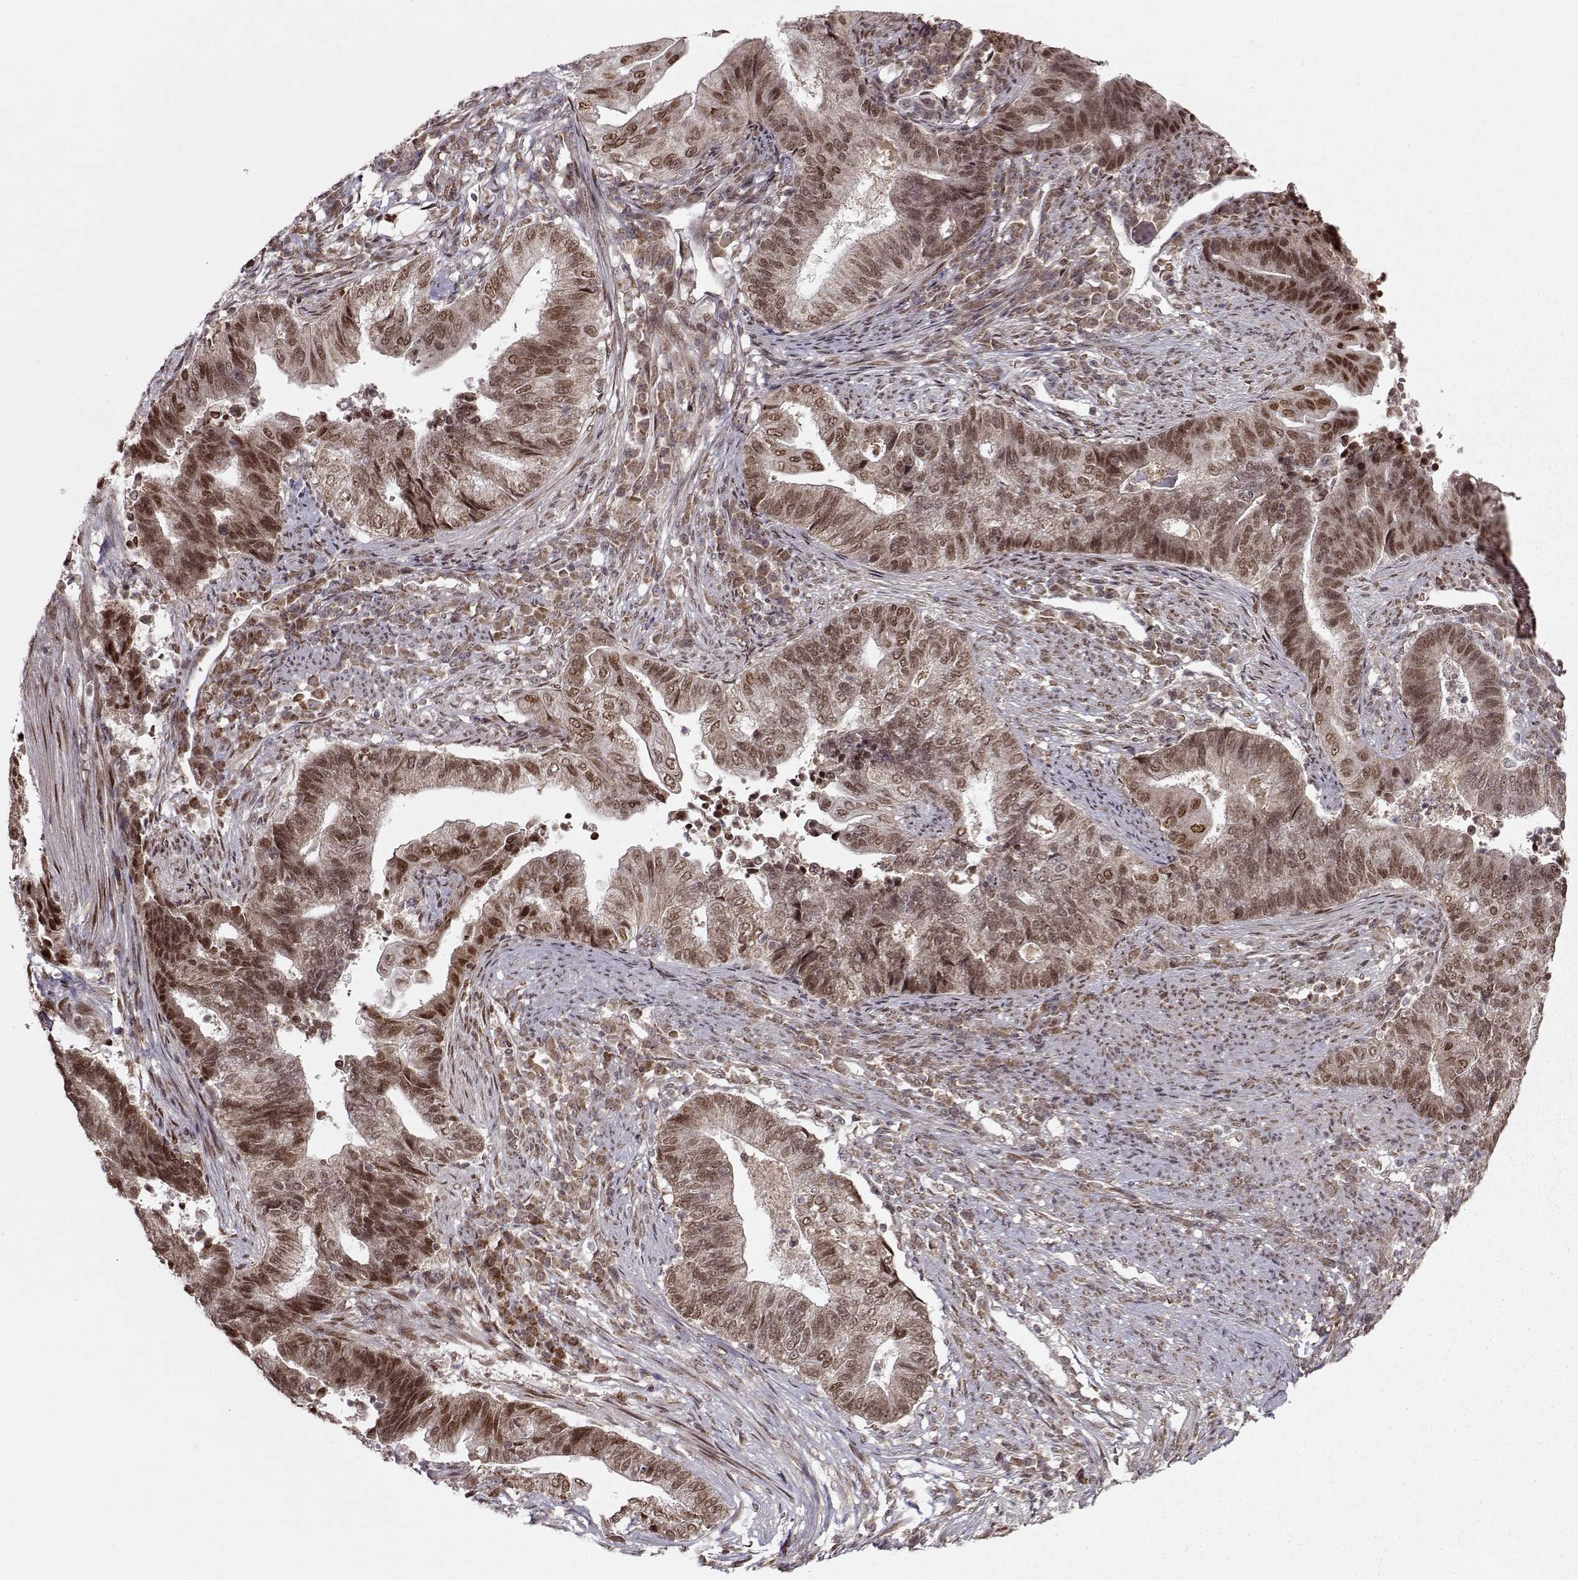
{"staining": {"intensity": "moderate", "quantity": ">75%", "location": "cytoplasmic/membranous,nuclear"}, "tissue": "endometrial cancer", "cell_type": "Tumor cells", "image_type": "cancer", "snomed": [{"axis": "morphology", "description": "Adenocarcinoma, NOS"}, {"axis": "topography", "description": "Uterus"}, {"axis": "topography", "description": "Endometrium"}], "caption": "Human endometrial cancer (adenocarcinoma) stained with a protein marker displays moderate staining in tumor cells.", "gene": "RAI1", "patient": {"sex": "female", "age": 54}}